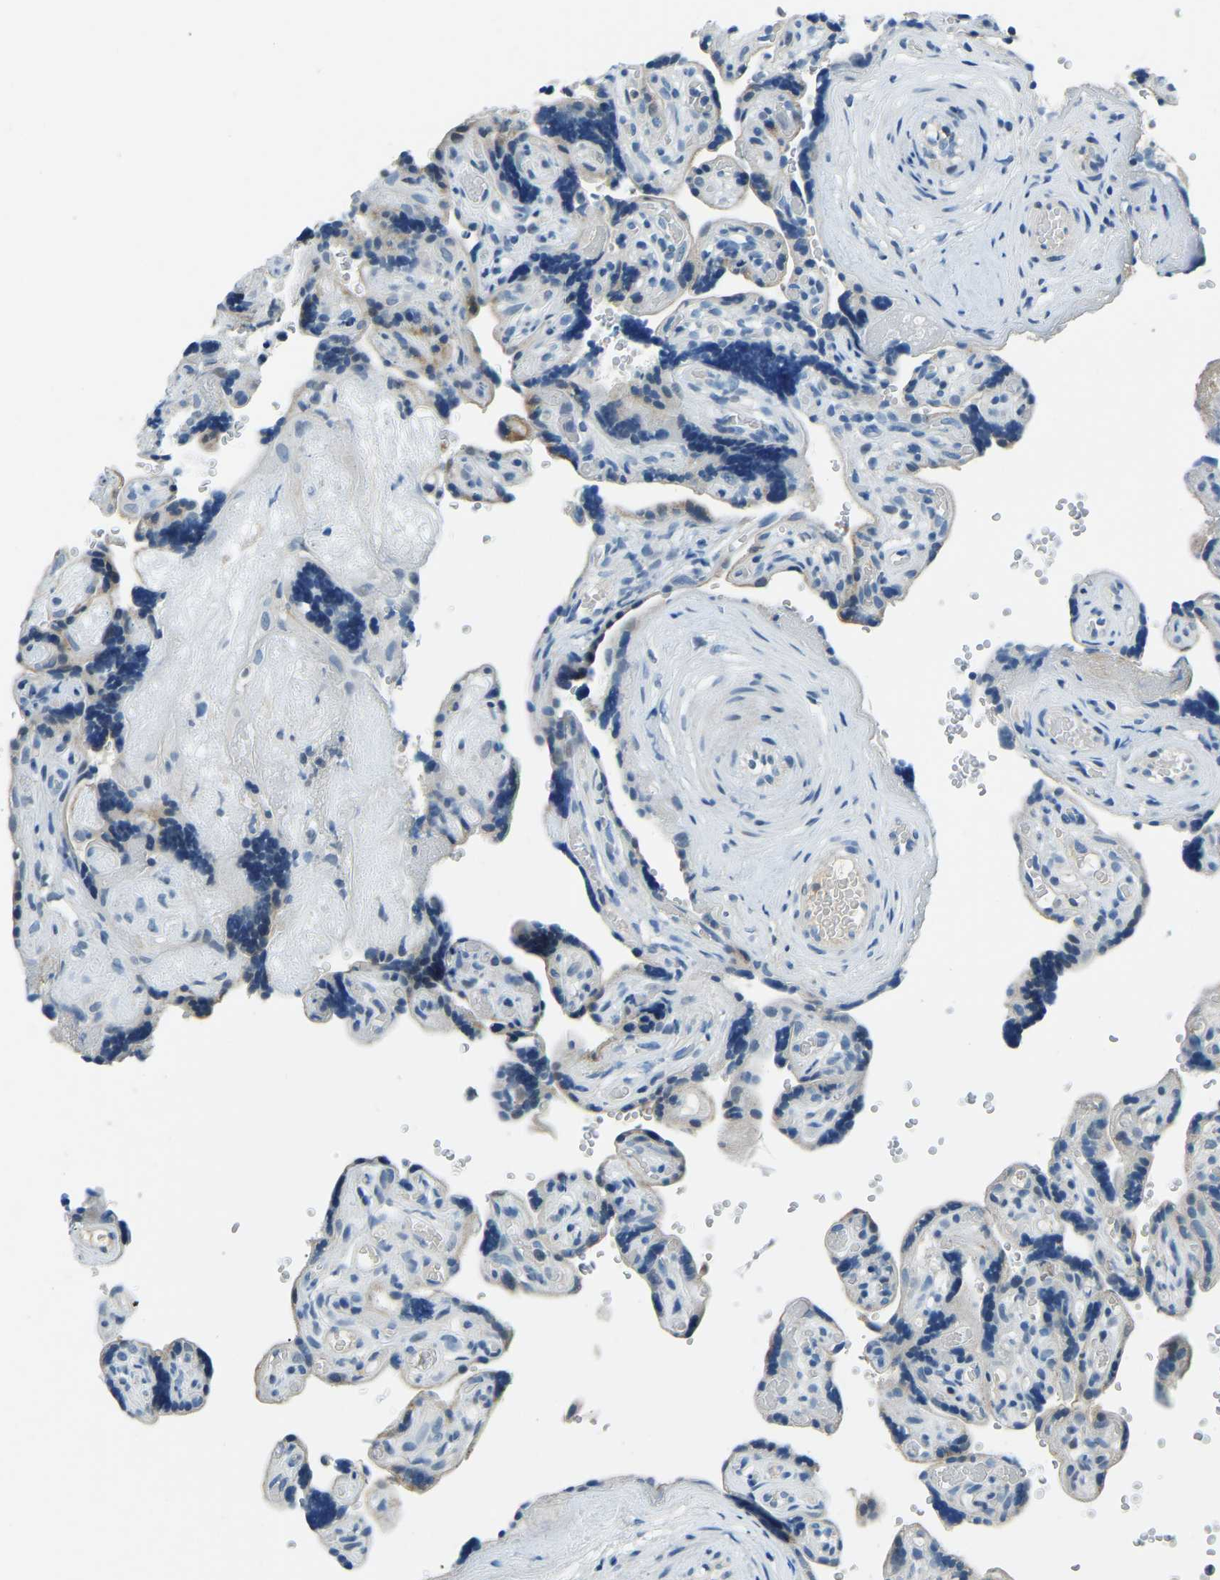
{"staining": {"intensity": "negative", "quantity": "none", "location": "none"}, "tissue": "placenta", "cell_type": "Decidual cells", "image_type": "normal", "snomed": [{"axis": "morphology", "description": "Normal tissue, NOS"}, {"axis": "topography", "description": "Placenta"}], "caption": "Immunohistochemistry micrograph of unremarkable placenta: human placenta stained with DAB reveals no significant protein expression in decidual cells.", "gene": "XIRP1", "patient": {"sex": "female", "age": 30}}